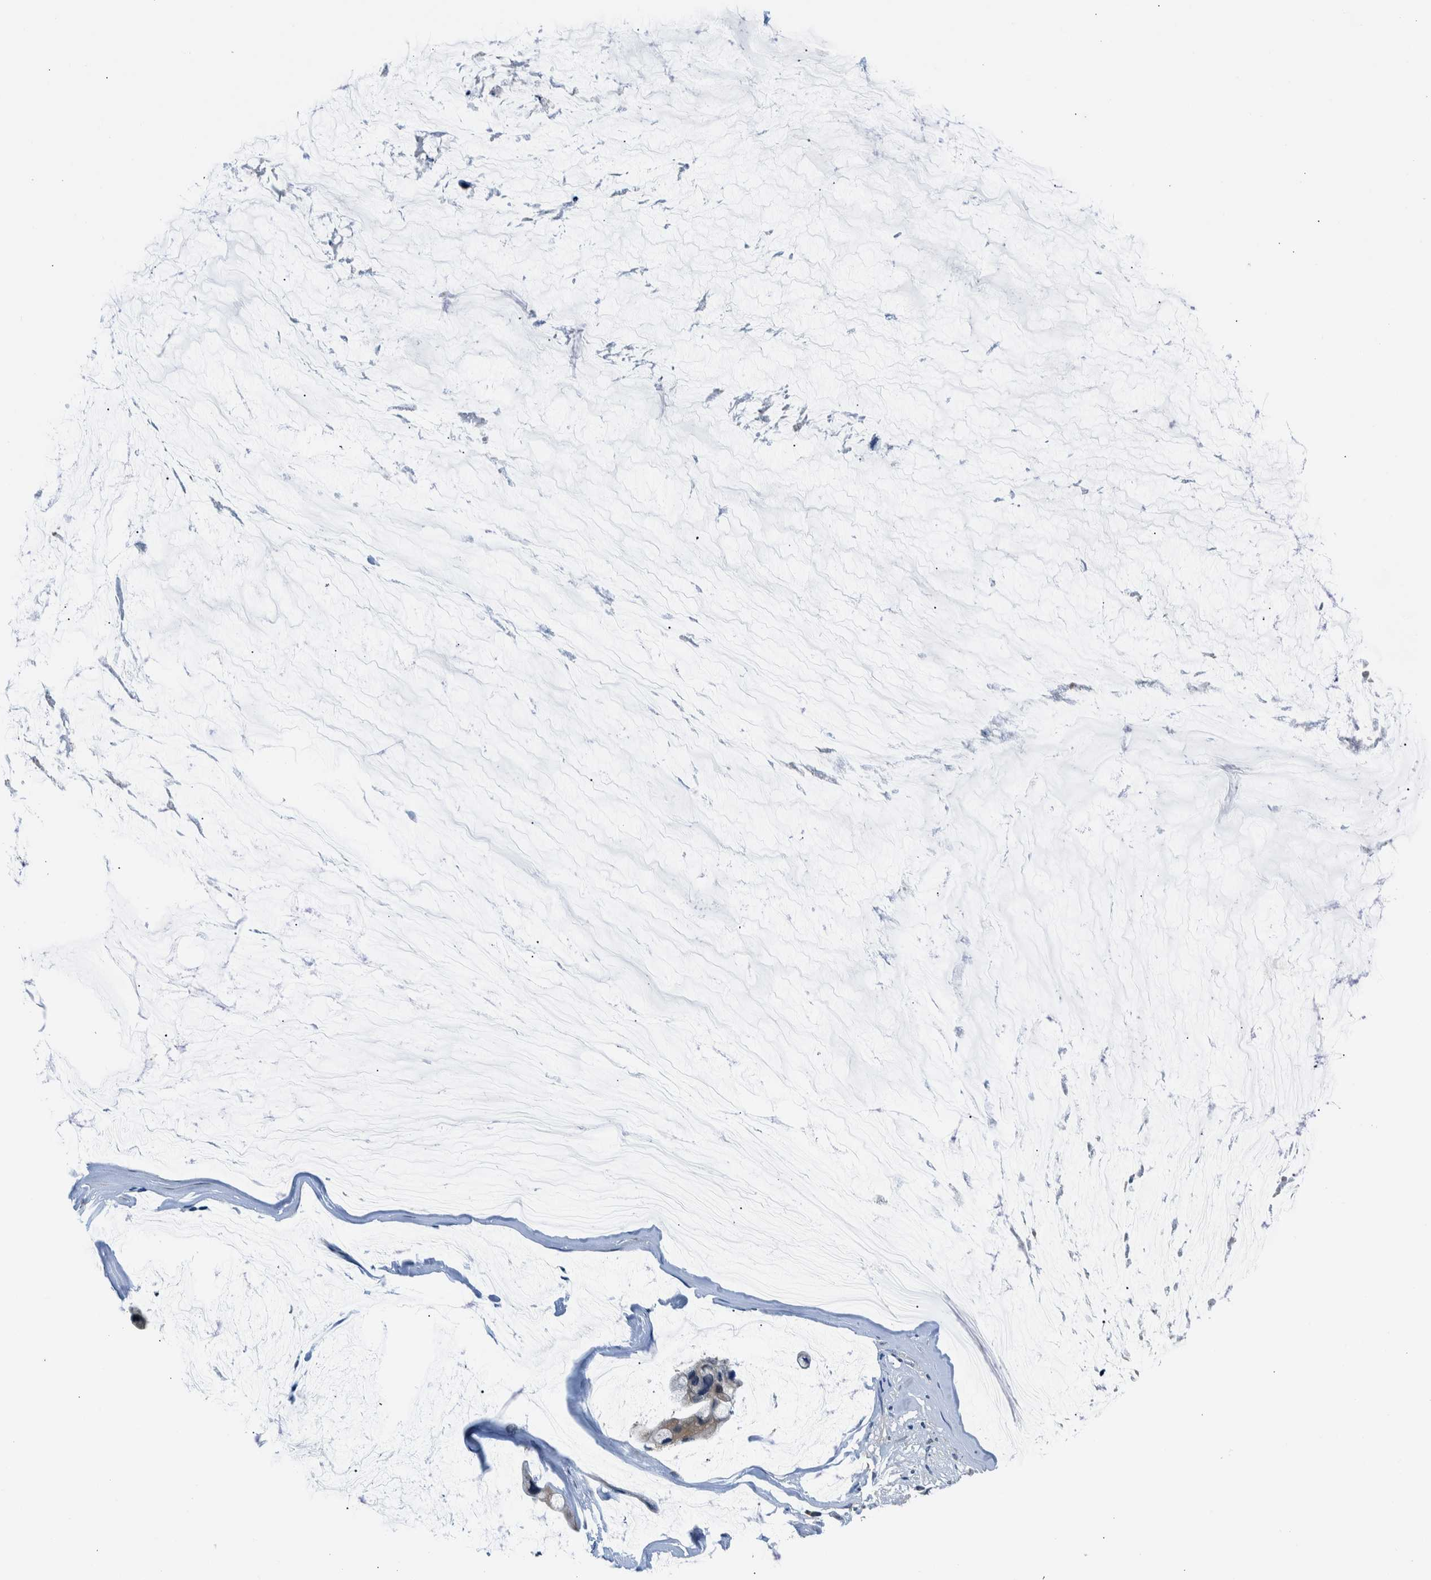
{"staining": {"intensity": "weak", "quantity": "25%-75%", "location": "cytoplasmic/membranous"}, "tissue": "ovarian cancer", "cell_type": "Tumor cells", "image_type": "cancer", "snomed": [{"axis": "morphology", "description": "Cystadenocarcinoma, mucinous, NOS"}, {"axis": "topography", "description": "Ovary"}], "caption": "Immunohistochemical staining of human ovarian mucinous cystadenocarcinoma shows weak cytoplasmic/membranous protein staining in about 25%-75% of tumor cells. Nuclei are stained in blue.", "gene": "NIBAN2", "patient": {"sex": "female", "age": 39}}